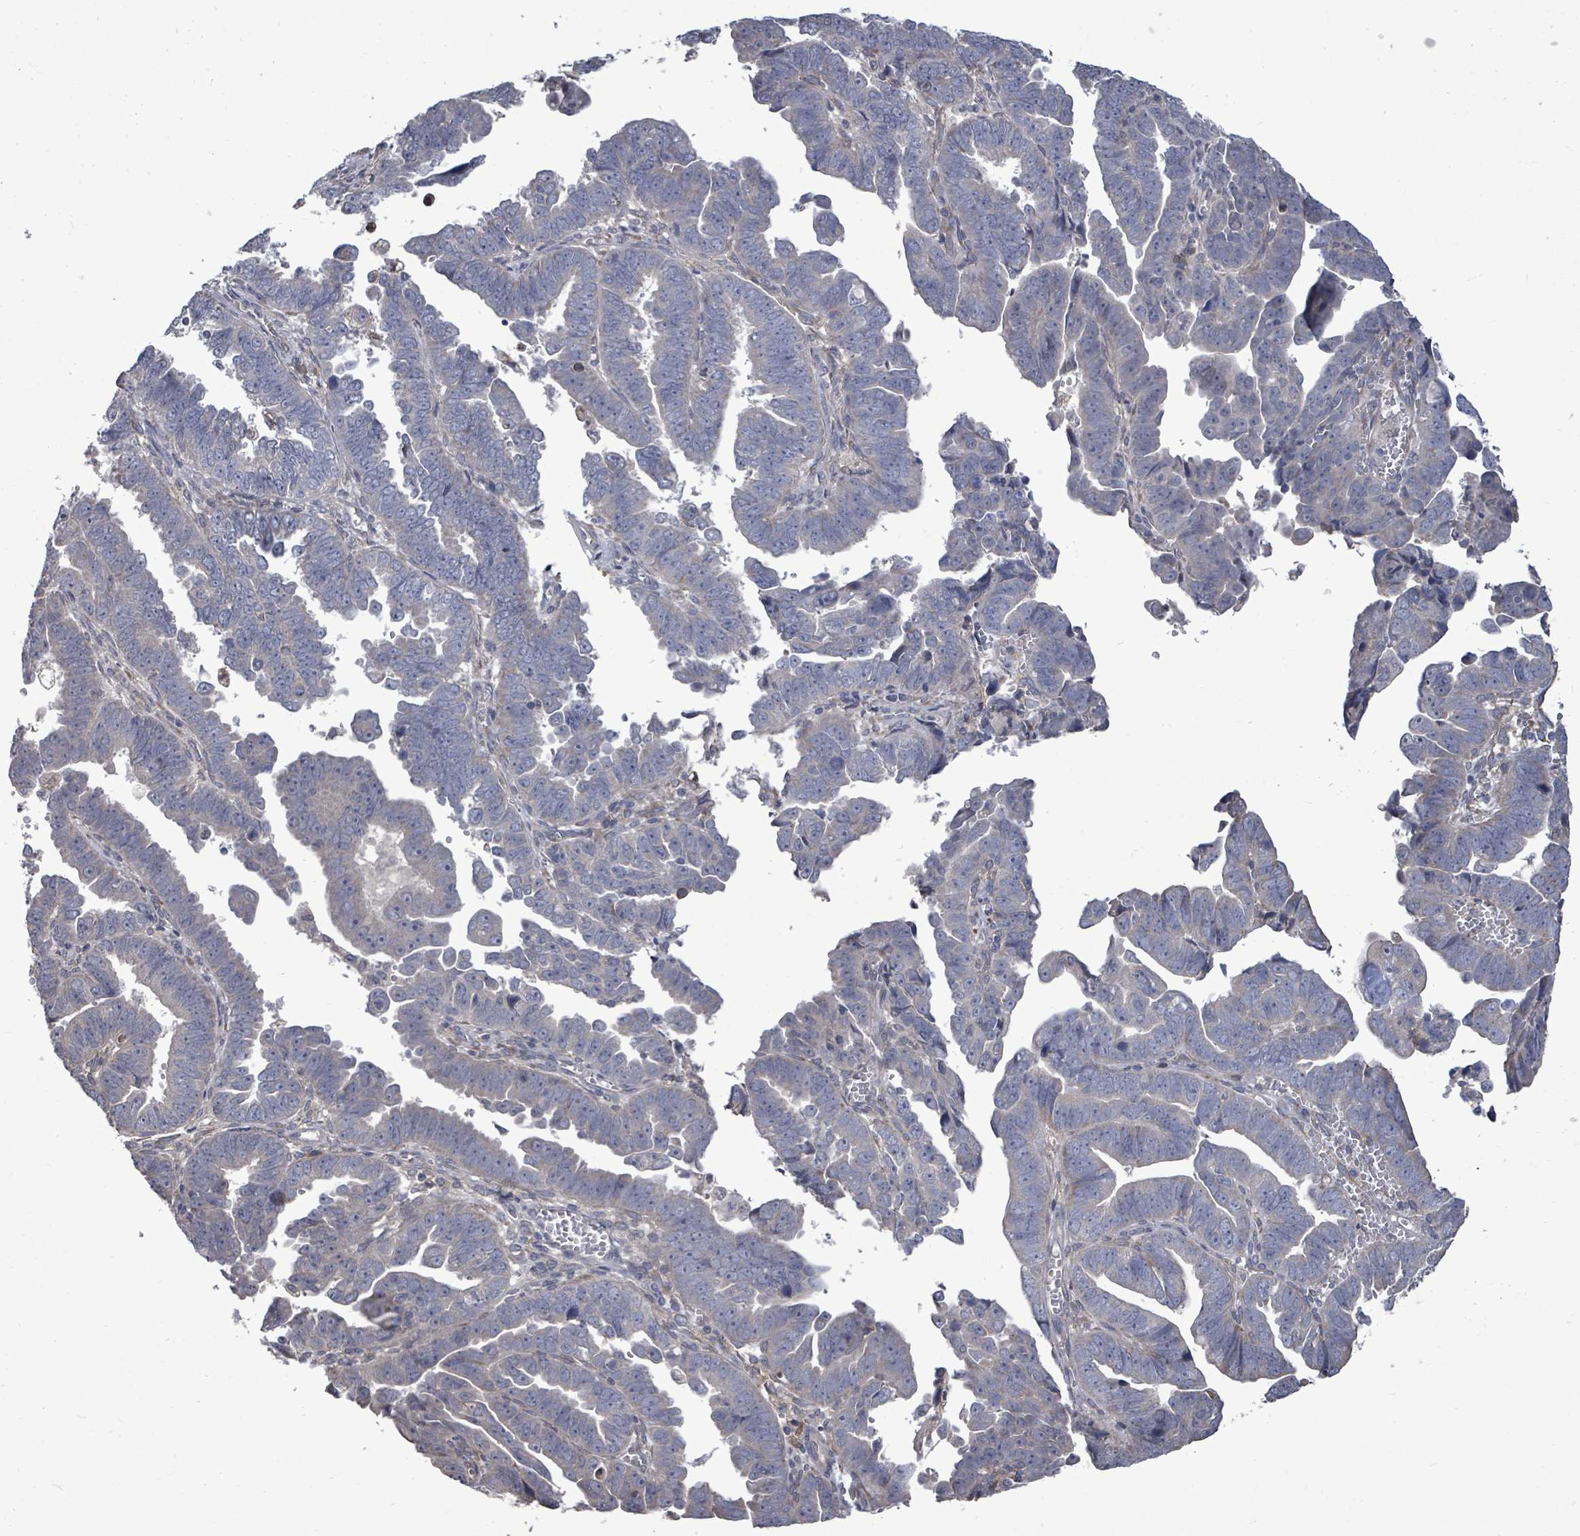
{"staining": {"intensity": "negative", "quantity": "none", "location": "none"}, "tissue": "endometrial cancer", "cell_type": "Tumor cells", "image_type": "cancer", "snomed": [{"axis": "morphology", "description": "Adenocarcinoma, NOS"}, {"axis": "topography", "description": "Endometrium"}], "caption": "Immunohistochemistry (IHC) image of neoplastic tissue: human endometrial cancer stained with DAB exhibits no significant protein staining in tumor cells. Brightfield microscopy of immunohistochemistry stained with DAB (3,3'-diaminobenzidine) (brown) and hematoxylin (blue), captured at high magnification.", "gene": "POMGNT2", "patient": {"sex": "female", "age": 75}}